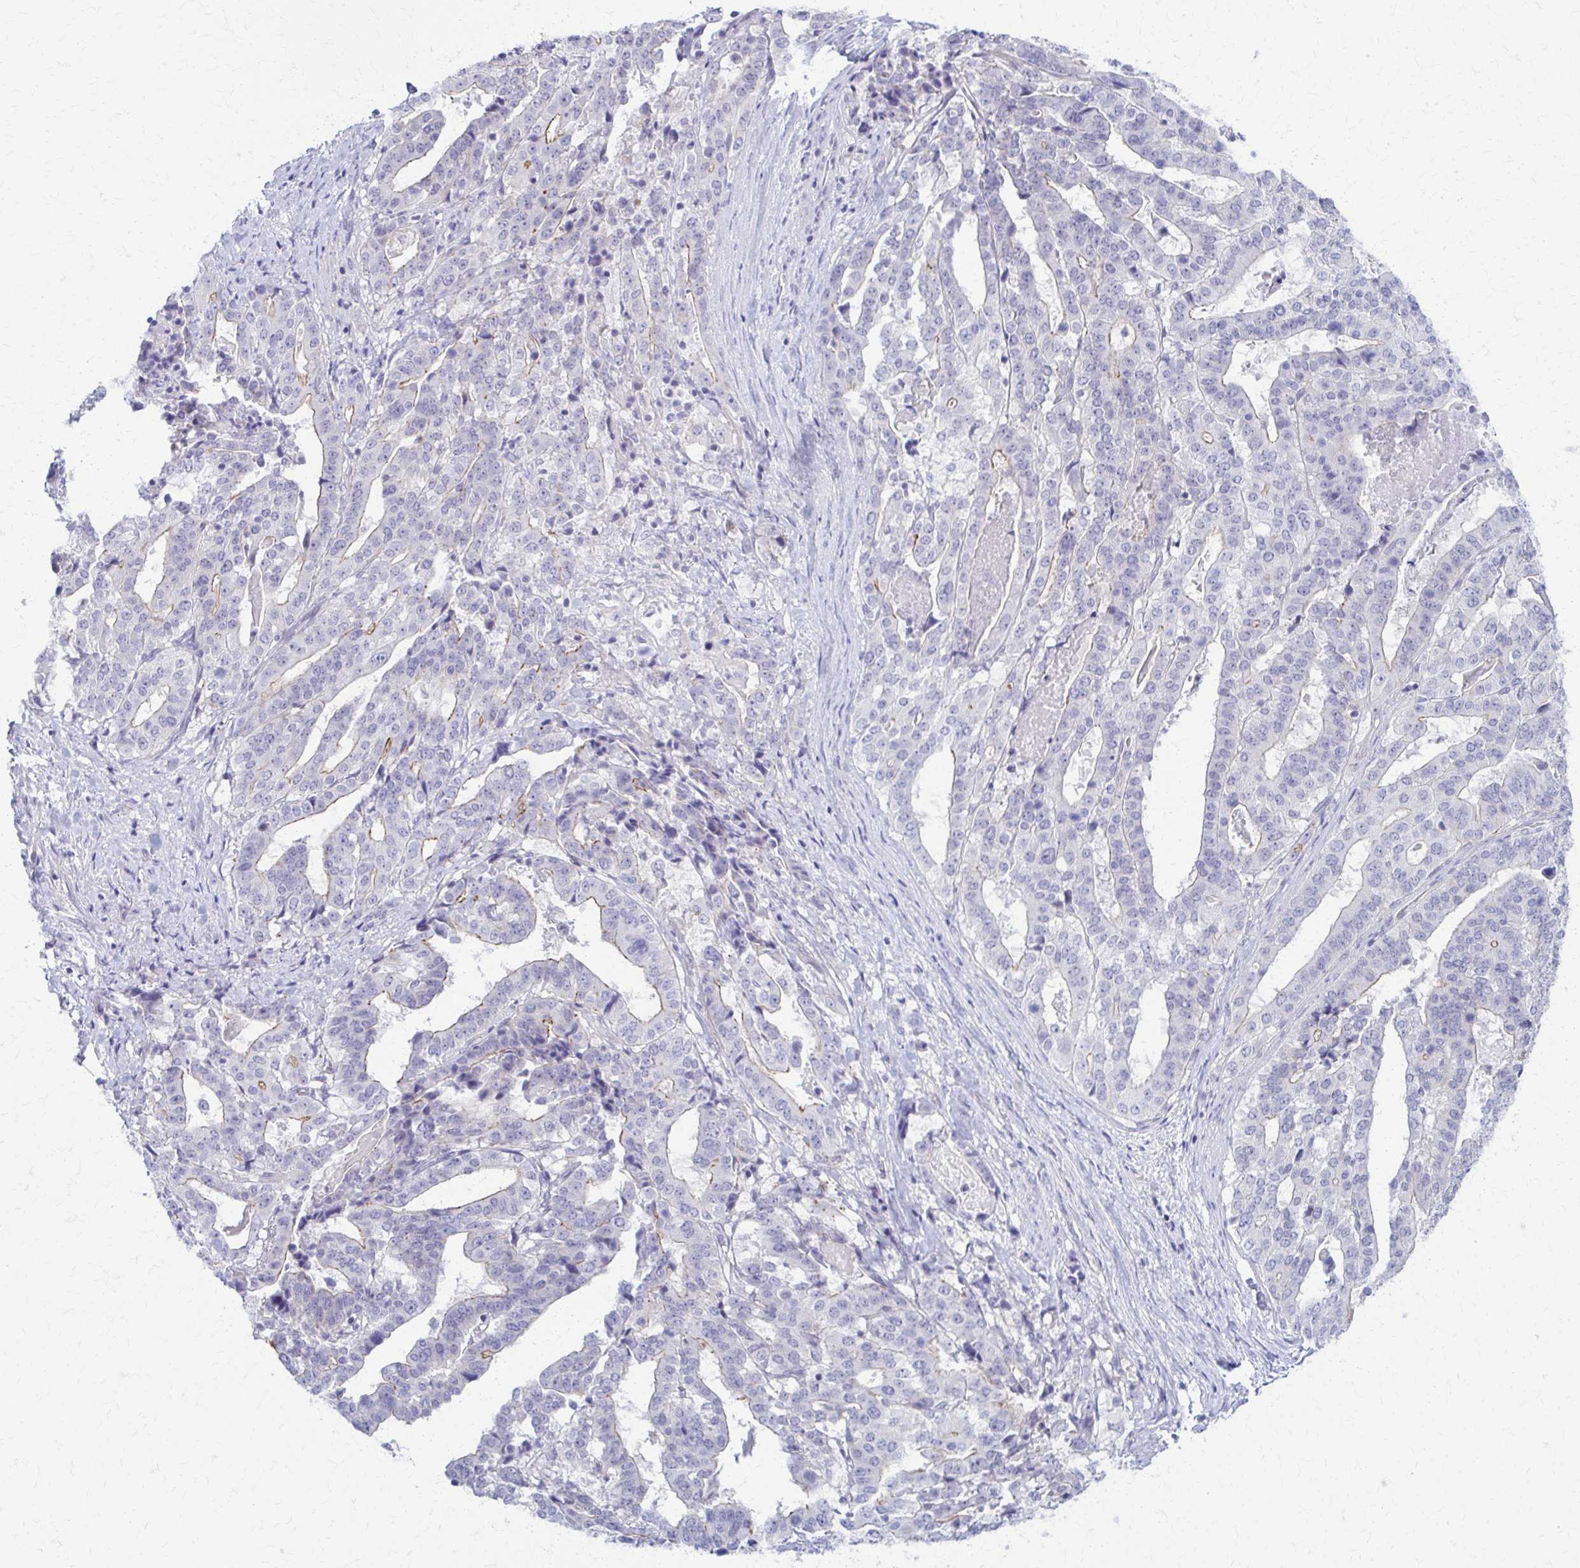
{"staining": {"intensity": "negative", "quantity": "none", "location": "none"}, "tissue": "stomach cancer", "cell_type": "Tumor cells", "image_type": "cancer", "snomed": [{"axis": "morphology", "description": "Adenocarcinoma, NOS"}, {"axis": "topography", "description": "Stomach"}], "caption": "There is no significant positivity in tumor cells of adenocarcinoma (stomach).", "gene": "RHOBTB2", "patient": {"sex": "male", "age": 48}}